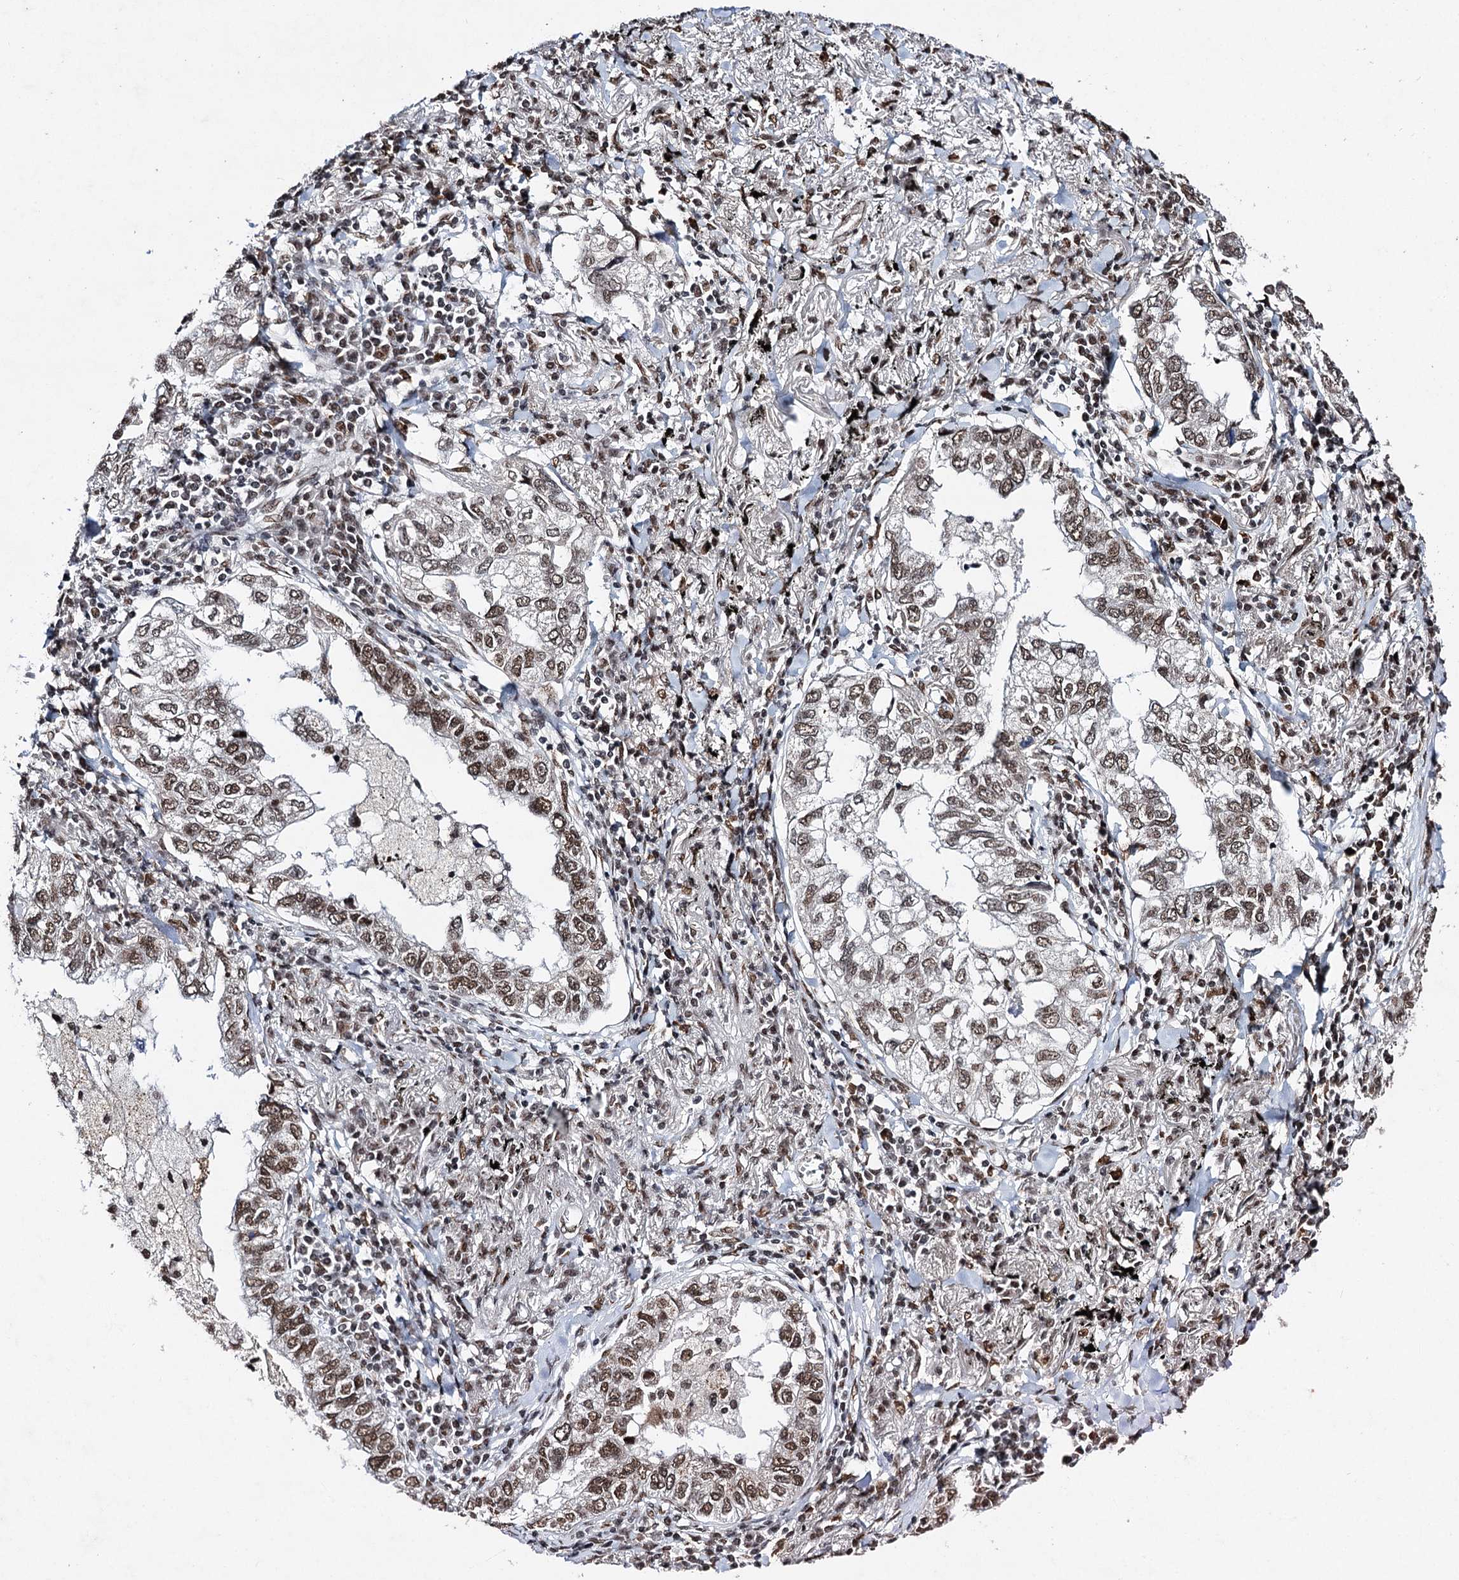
{"staining": {"intensity": "moderate", "quantity": ">75%", "location": "nuclear"}, "tissue": "lung cancer", "cell_type": "Tumor cells", "image_type": "cancer", "snomed": [{"axis": "morphology", "description": "Adenocarcinoma, NOS"}, {"axis": "topography", "description": "Lung"}], "caption": "Moderate nuclear protein staining is identified in about >75% of tumor cells in lung adenocarcinoma. (Brightfield microscopy of DAB IHC at high magnification).", "gene": "MATR3", "patient": {"sex": "male", "age": 65}}